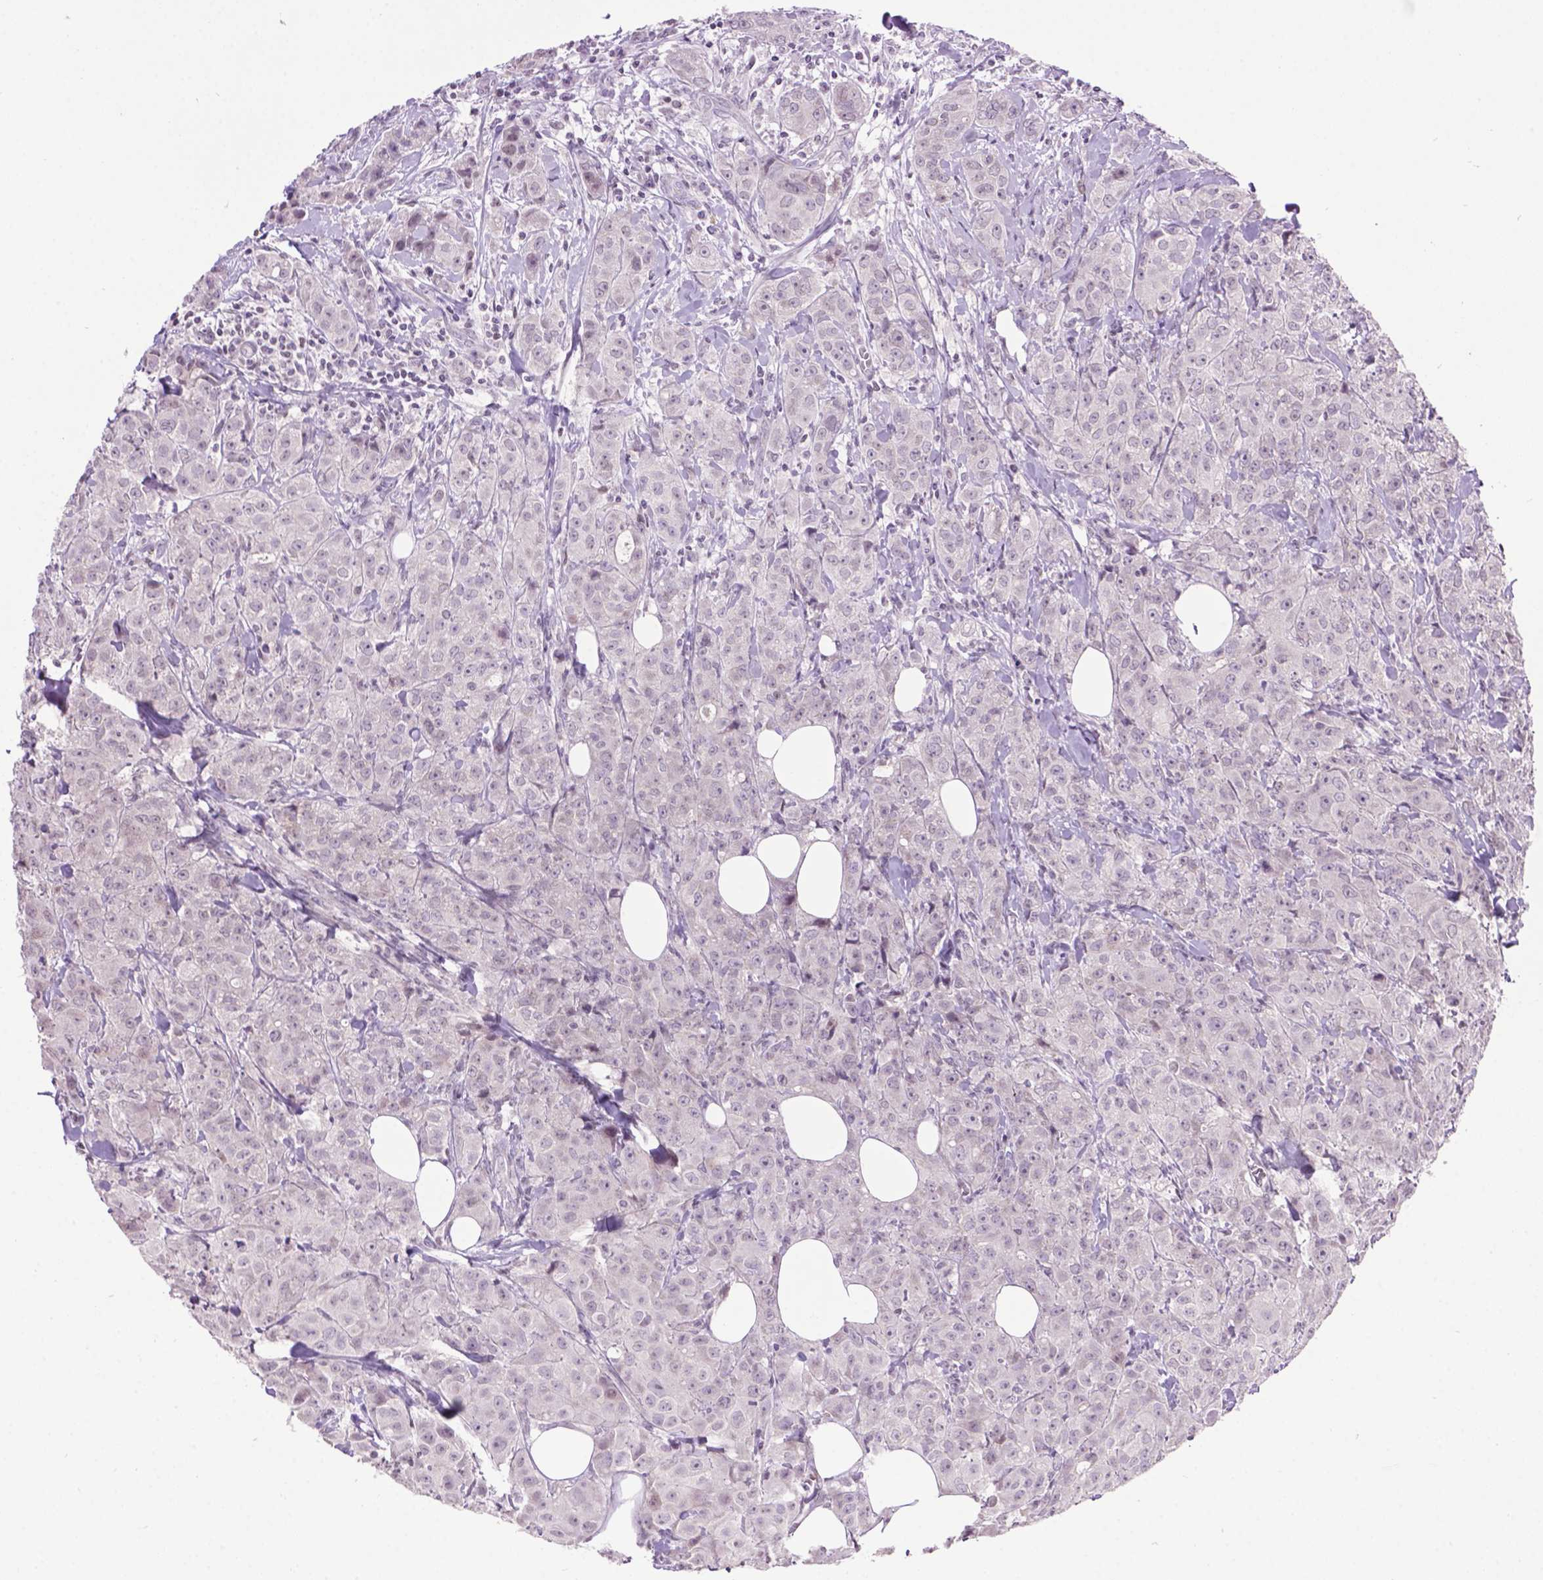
{"staining": {"intensity": "negative", "quantity": "none", "location": "none"}, "tissue": "breast cancer", "cell_type": "Tumor cells", "image_type": "cancer", "snomed": [{"axis": "morphology", "description": "Duct carcinoma"}, {"axis": "topography", "description": "Breast"}], "caption": "Immunohistochemistry (IHC) of breast cancer displays no staining in tumor cells.", "gene": "TH", "patient": {"sex": "female", "age": 43}}